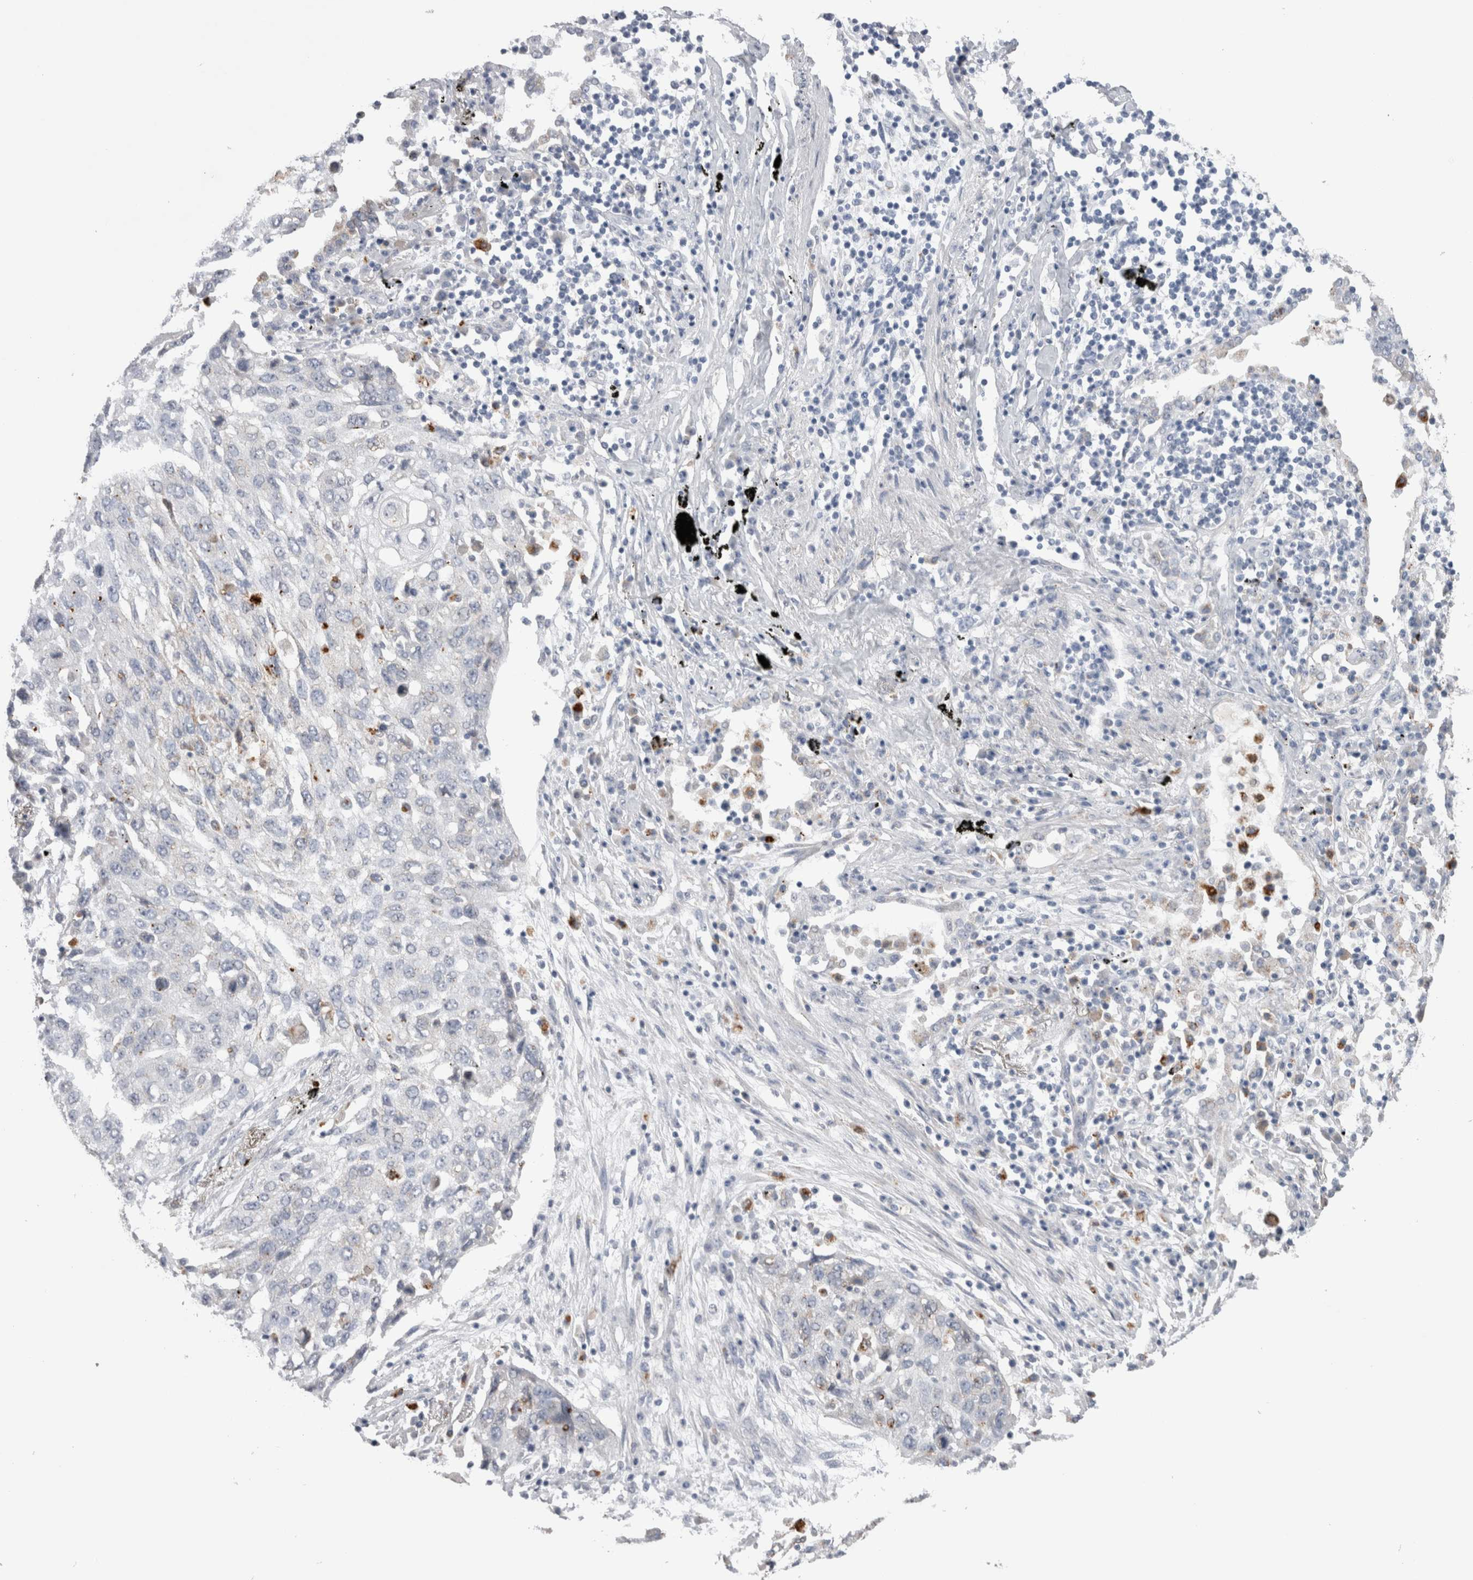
{"staining": {"intensity": "negative", "quantity": "none", "location": "none"}, "tissue": "lung cancer", "cell_type": "Tumor cells", "image_type": "cancer", "snomed": [{"axis": "morphology", "description": "Squamous cell carcinoma, NOS"}, {"axis": "topography", "description": "Lung"}], "caption": "DAB (3,3'-diaminobenzidine) immunohistochemical staining of lung cancer (squamous cell carcinoma) shows no significant expression in tumor cells.", "gene": "EPDR1", "patient": {"sex": "female", "age": 63}}